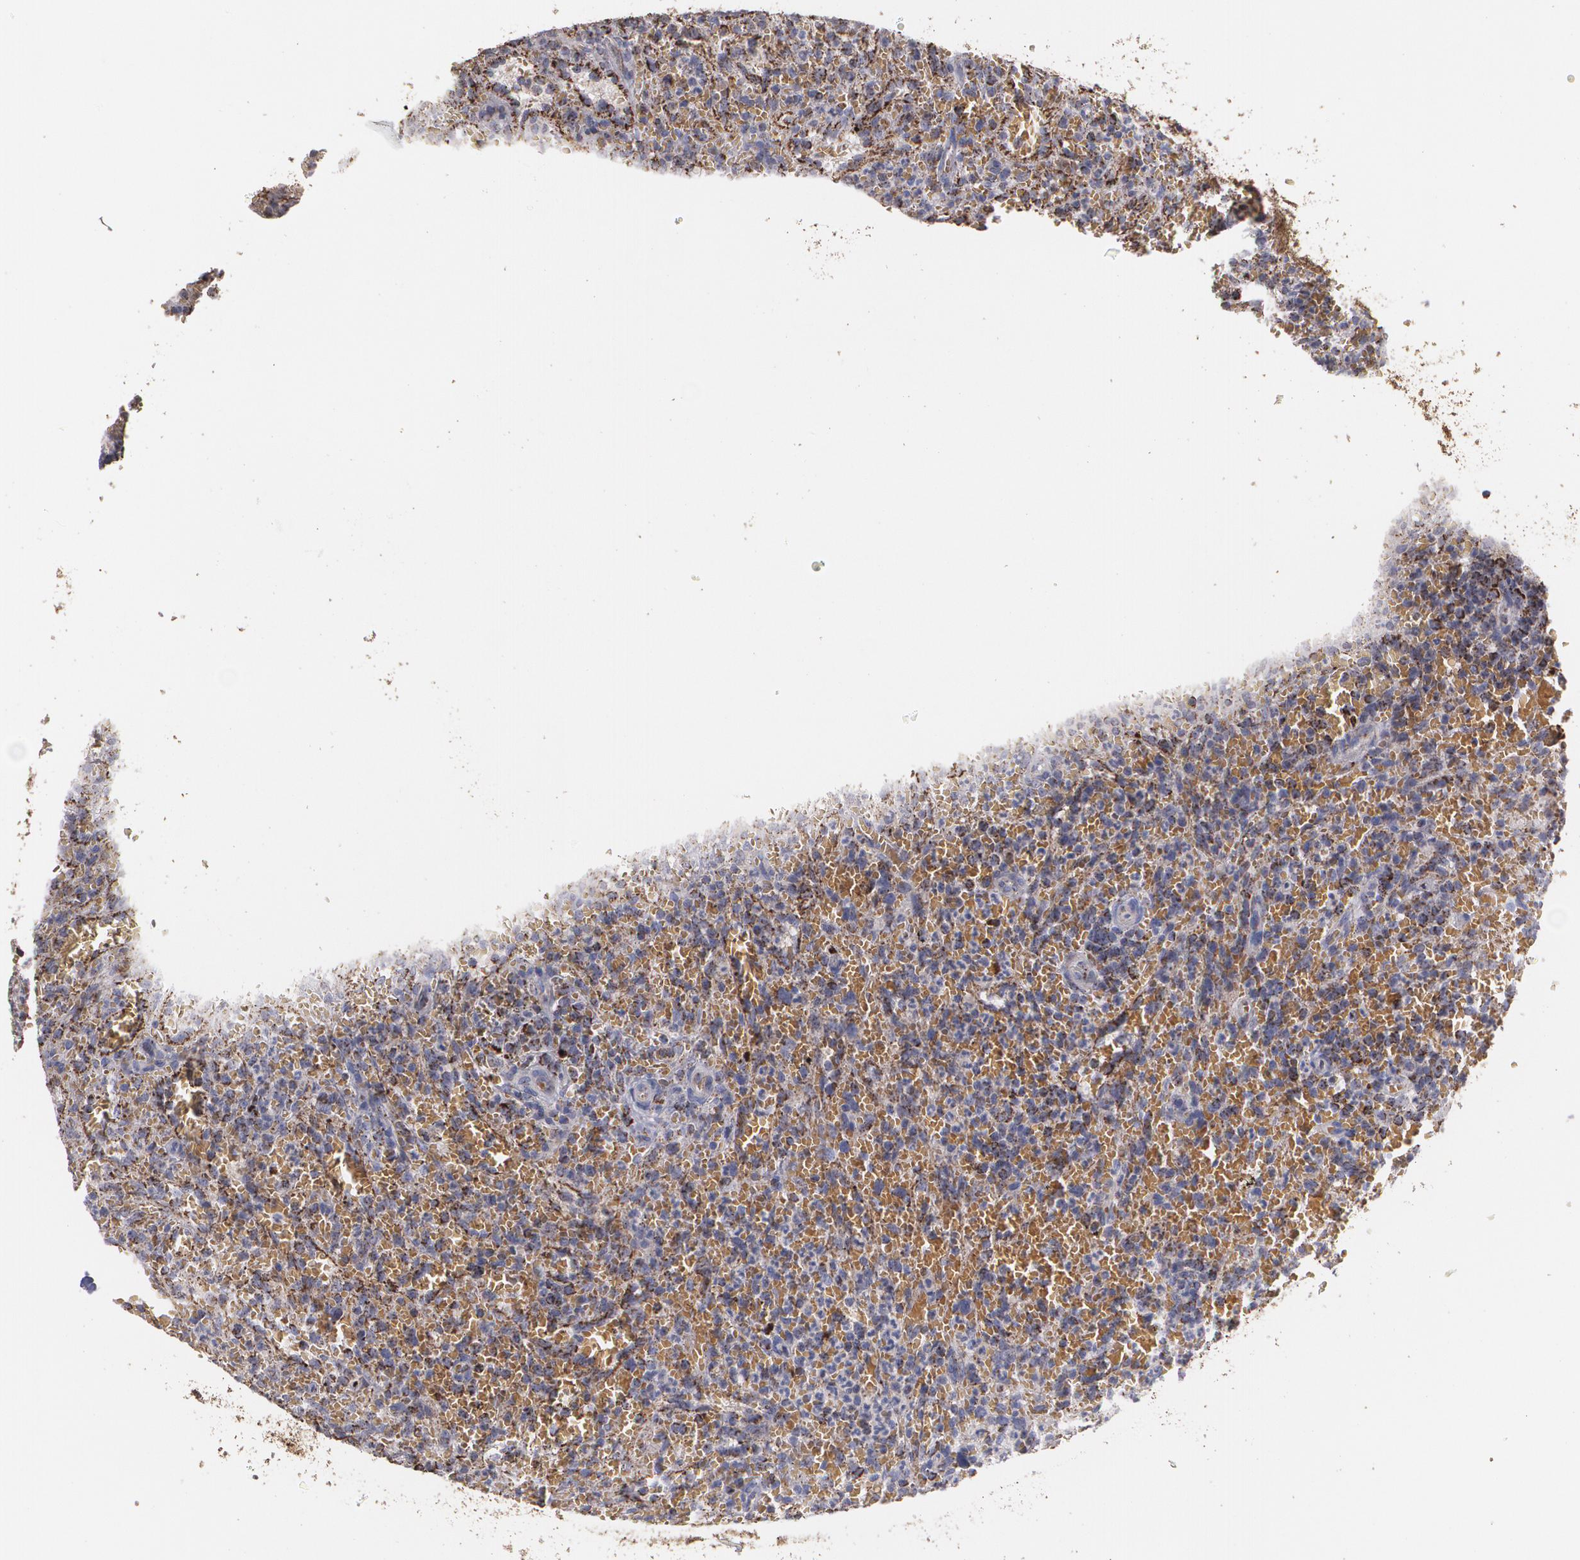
{"staining": {"intensity": "moderate", "quantity": "25%-75%", "location": "cytoplasmic/membranous"}, "tissue": "lymphoma", "cell_type": "Tumor cells", "image_type": "cancer", "snomed": [{"axis": "morphology", "description": "Malignant lymphoma, non-Hodgkin's type, Low grade"}, {"axis": "topography", "description": "Spleen"}], "caption": "A brown stain highlights moderate cytoplasmic/membranous expression of a protein in human lymphoma tumor cells.", "gene": "HSPD1", "patient": {"sex": "female", "age": 64}}